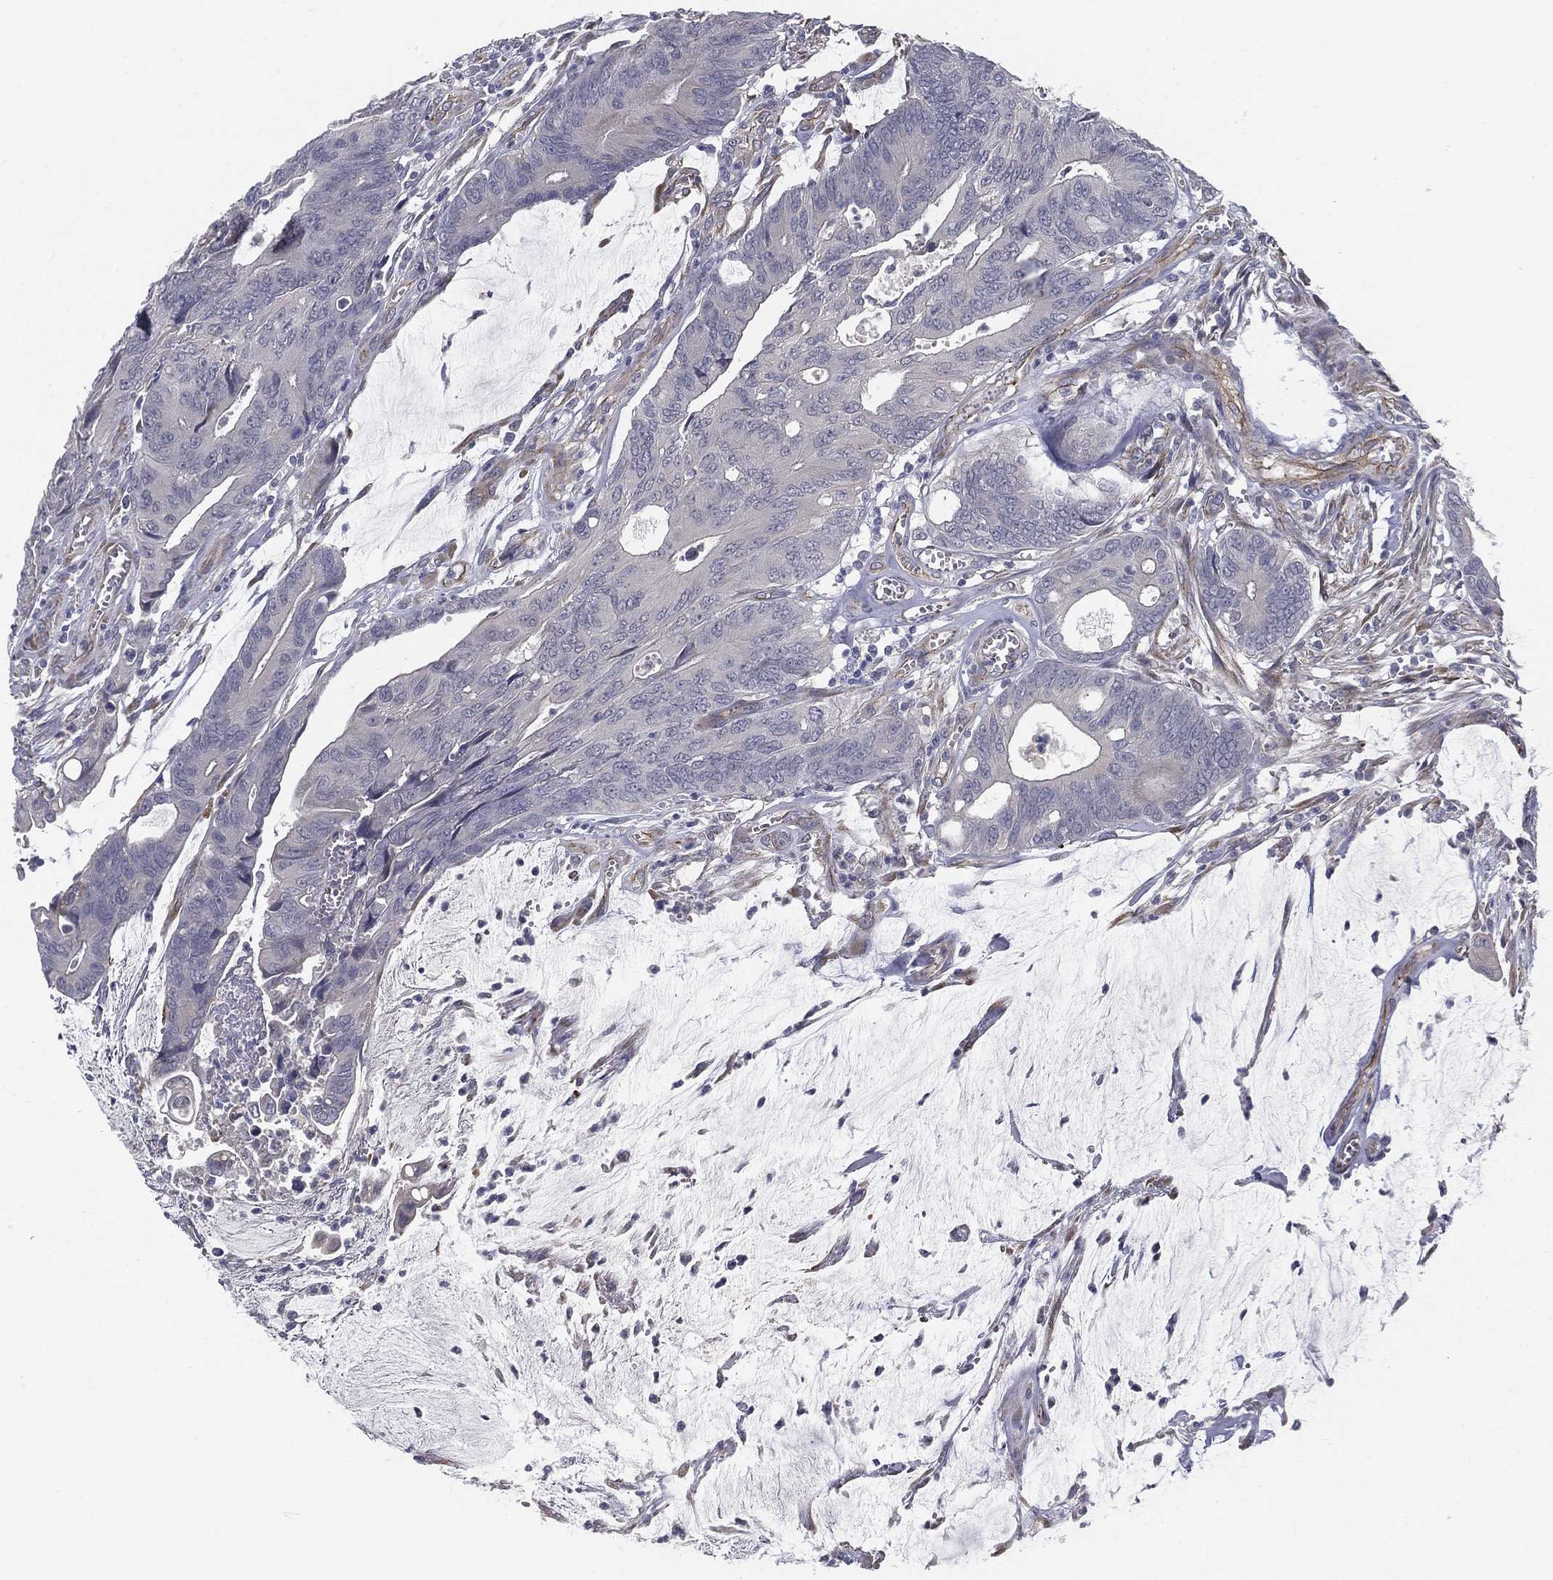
{"staining": {"intensity": "negative", "quantity": "none", "location": "none"}, "tissue": "colorectal cancer", "cell_type": "Tumor cells", "image_type": "cancer", "snomed": [{"axis": "morphology", "description": "Normal tissue, NOS"}, {"axis": "morphology", "description": "Adenocarcinoma, NOS"}, {"axis": "topography", "description": "Colon"}], "caption": "IHC histopathology image of adenocarcinoma (colorectal) stained for a protein (brown), which demonstrates no positivity in tumor cells.", "gene": "LRRC56", "patient": {"sex": "male", "age": 65}}